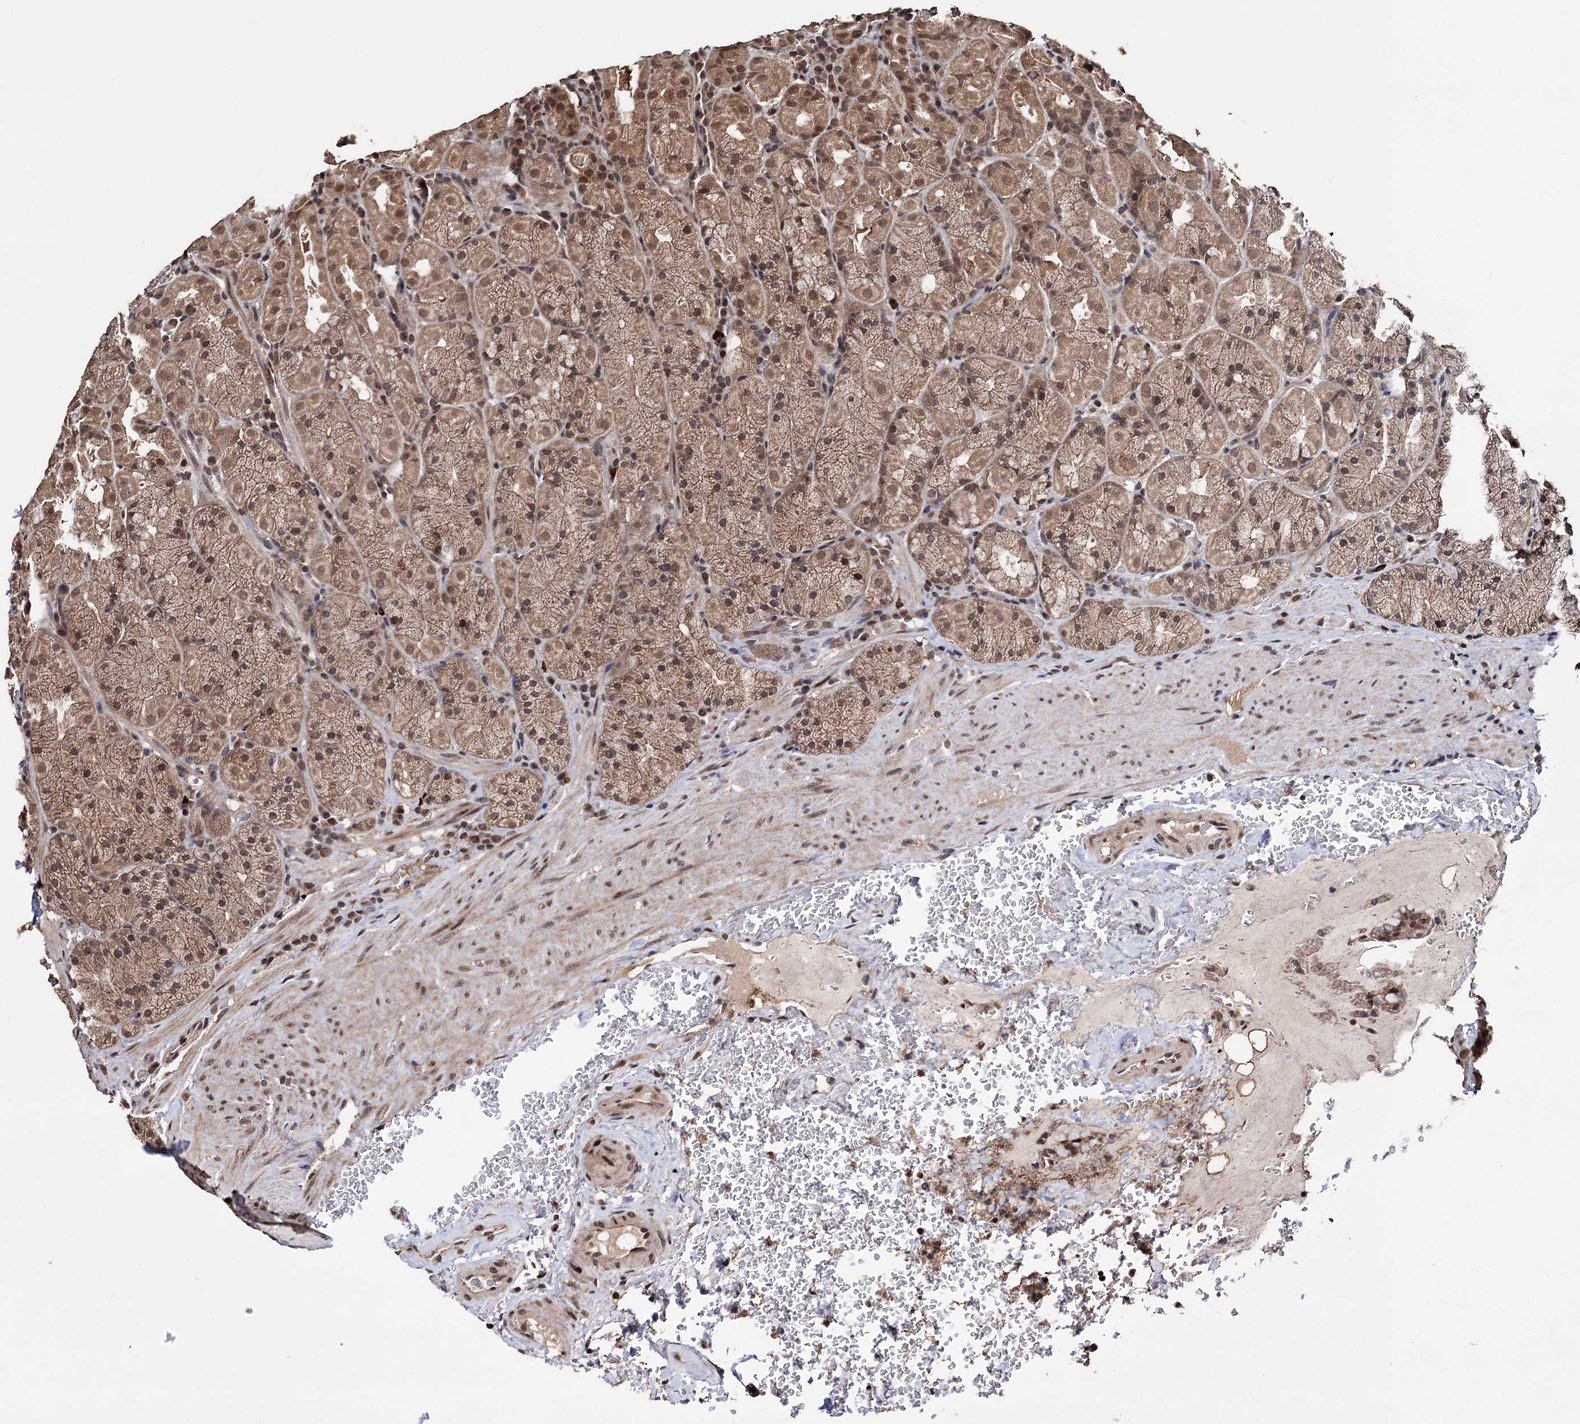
{"staining": {"intensity": "moderate", "quantity": ">75%", "location": "cytoplasmic/membranous,nuclear"}, "tissue": "stomach", "cell_type": "Glandular cells", "image_type": "normal", "snomed": [{"axis": "morphology", "description": "Normal tissue, NOS"}, {"axis": "topography", "description": "Stomach, upper"}, {"axis": "topography", "description": "Stomach, lower"}], "caption": "Protein staining shows moderate cytoplasmic/membranous,nuclear positivity in approximately >75% of glandular cells in normal stomach.", "gene": "KLF5", "patient": {"sex": "male", "age": 80}}